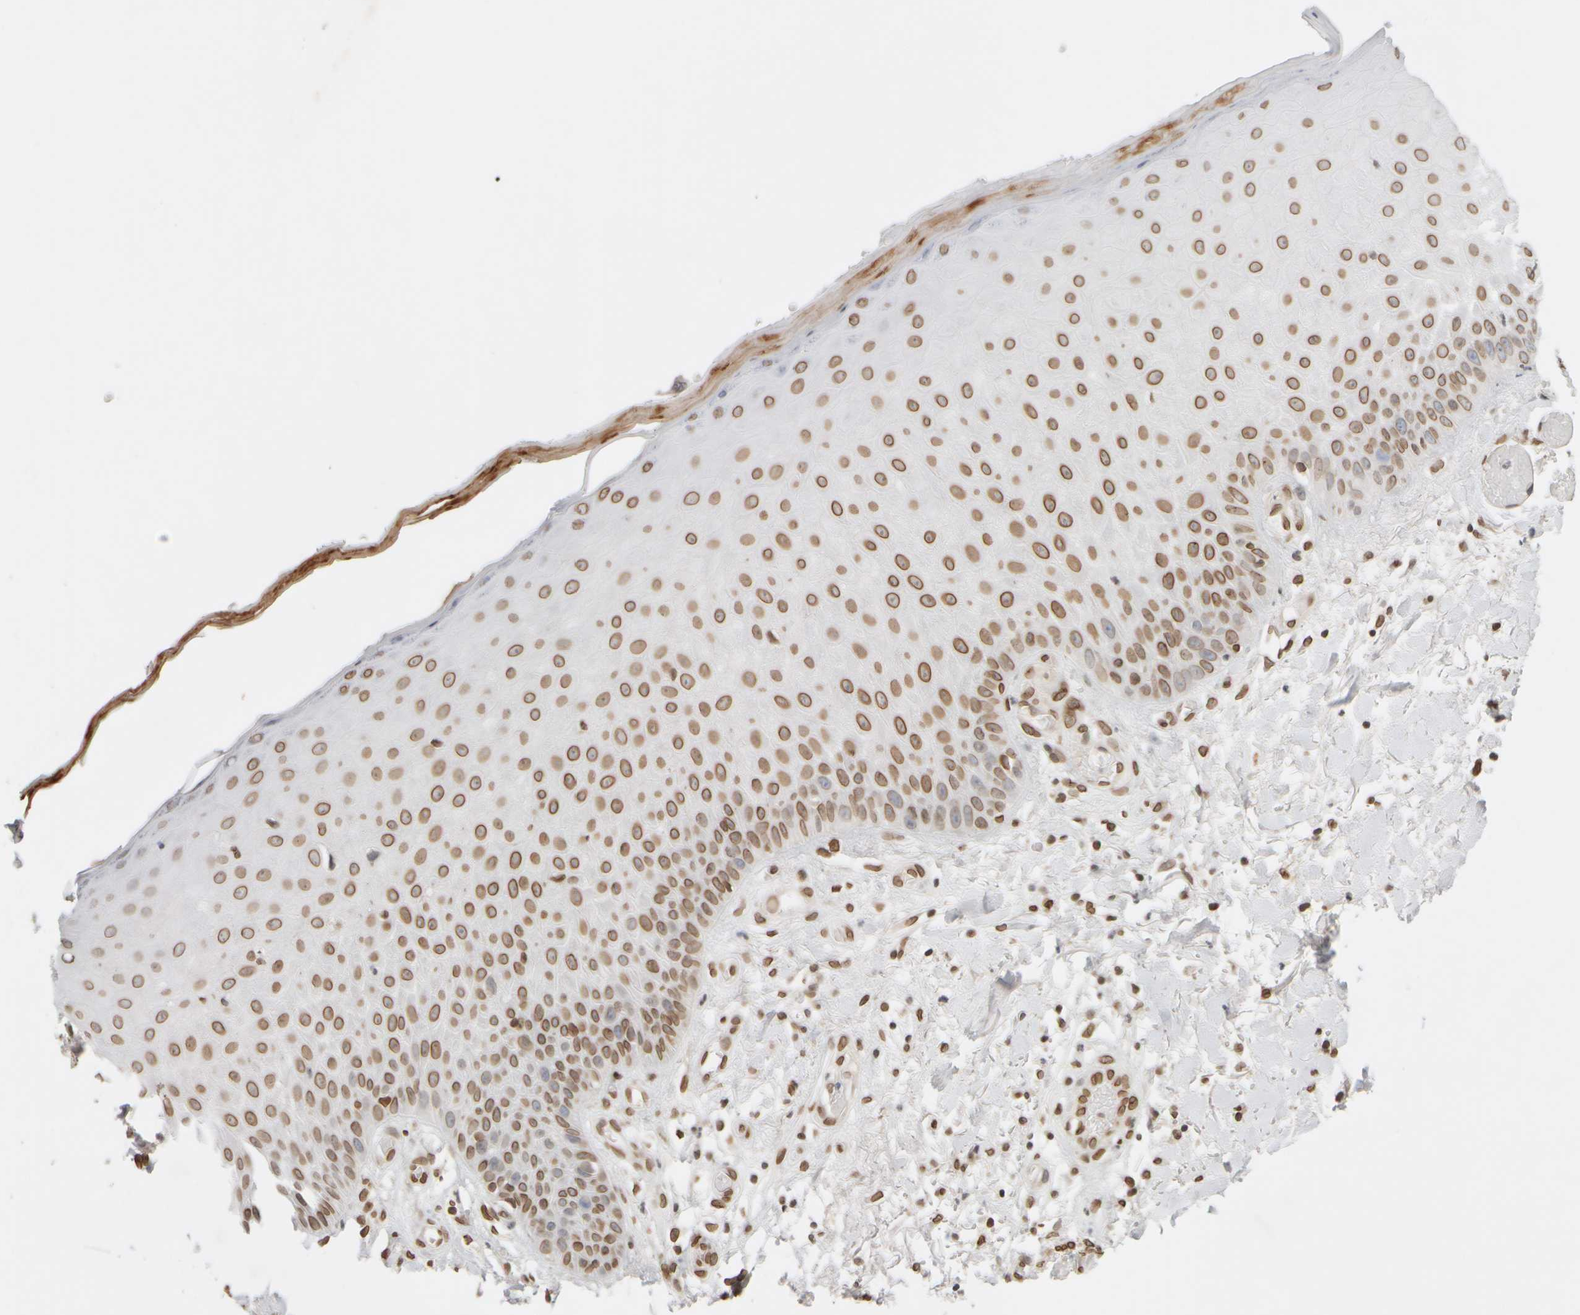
{"staining": {"intensity": "strong", "quantity": ">75%", "location": "cytoplasmic/membranous,nuclear"}, "tissue": "skin", "cell_type": "Fibroblasts", "image_type": "normal", "snomed": [{"axis": "morphology", "description": "Normal tissue, NOS"}, {"axis": "morphology", "description": "Inflammation, NOS"}, {"axis": "topography", "description": "Skin"}], "caption": "Normal skin was stained to show a protein in brown. There is high levels of strong cytoplasmic/membranous,nuclear expression in approximately >75% of fibroblasts. The staining was performed using DAB (3,3'-diaminobenzidine), with brown indicating positive protein expression. Nuclei are stained blue with hematoxylin.", "gene": "ZC3HC1", "patient": {"sex": "female", "age": 44}}